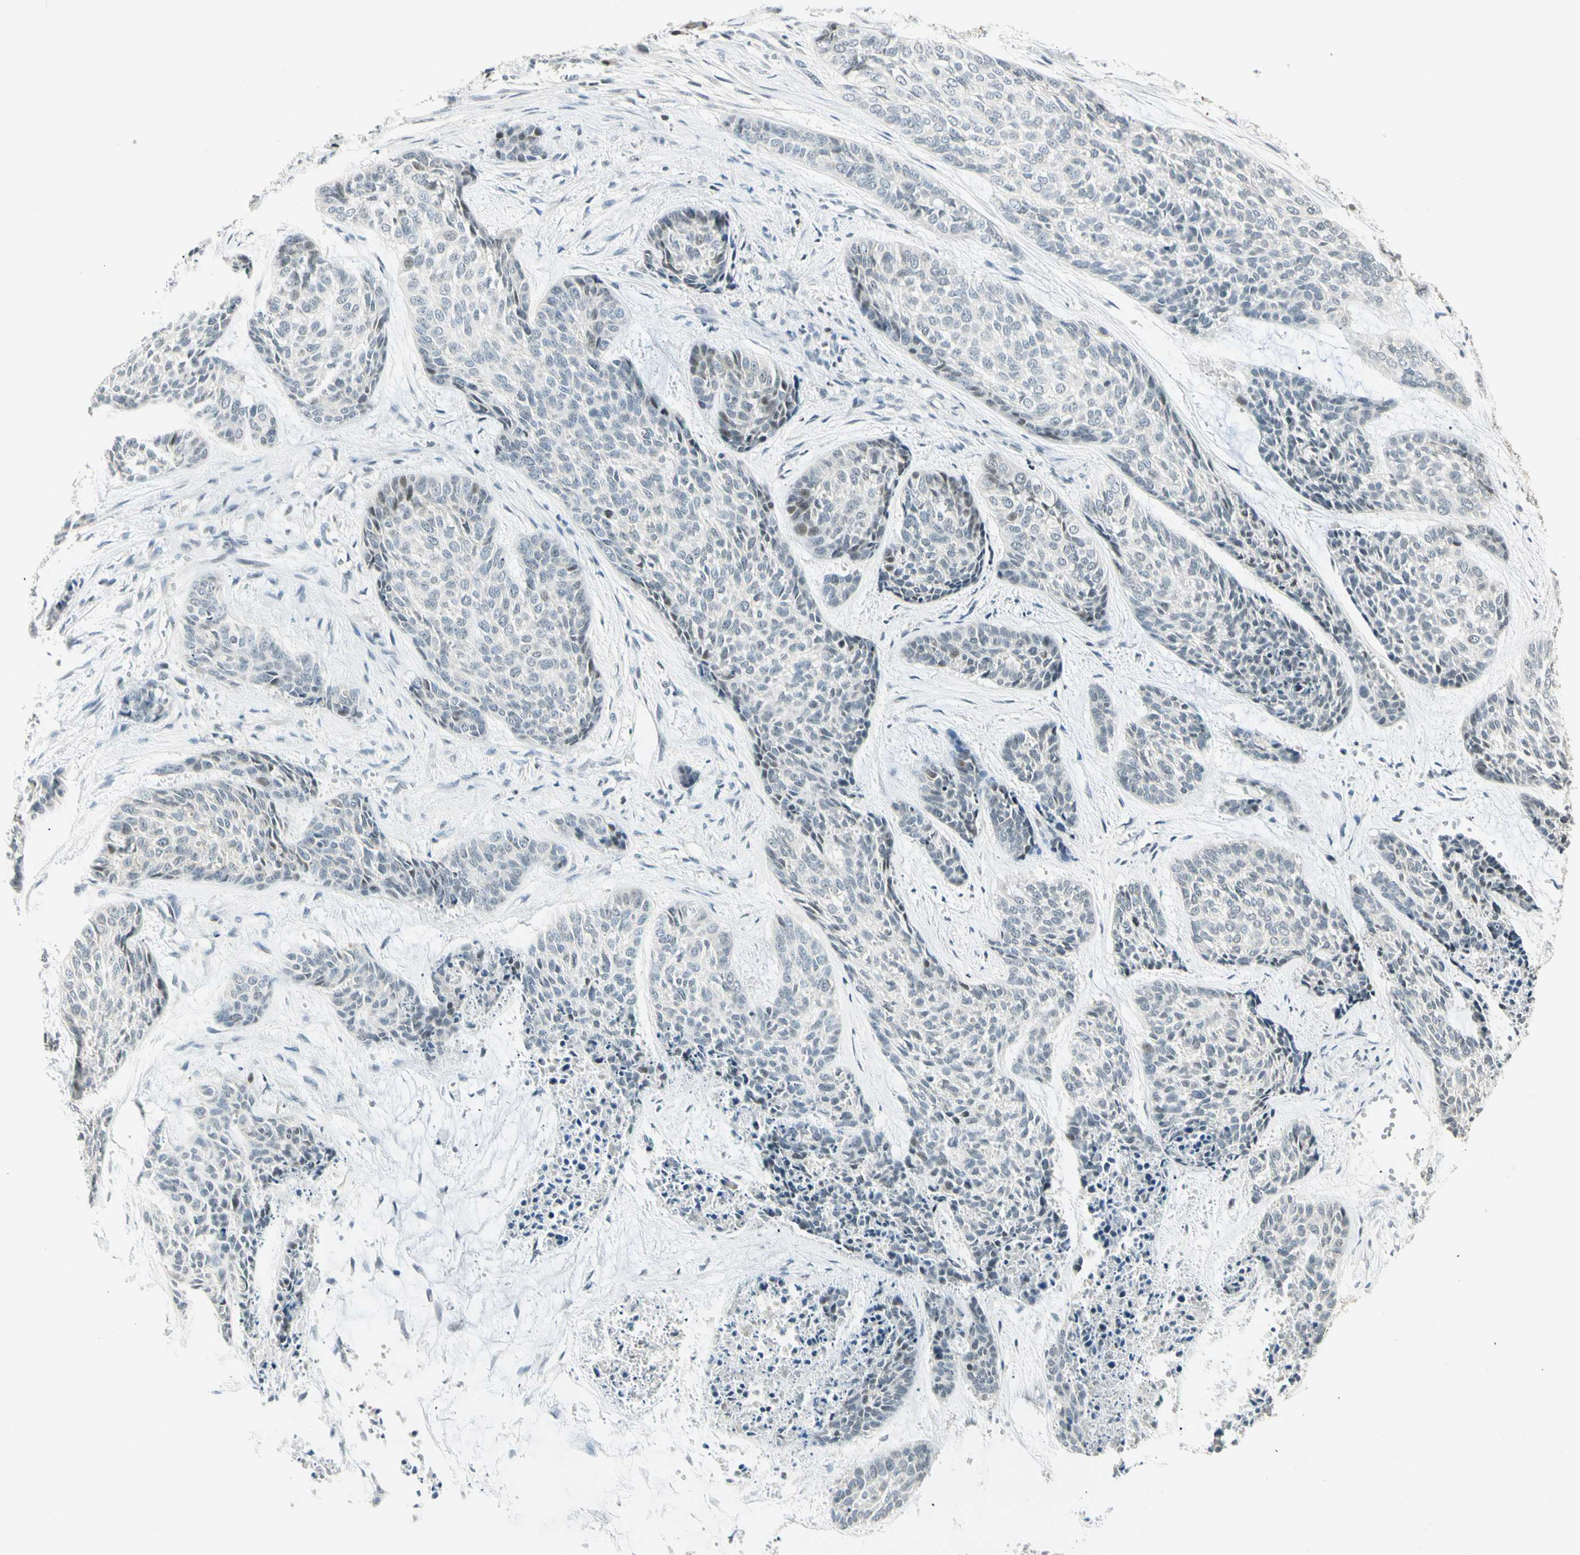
{"staining": {"intensity": "weak", "quantity": "<25%", "location": "nuclear"}, "tissue": "skin cancer", "cell_type": "Tumor cells", "image_type": "cancer", "snomed": [{"axis": "morphology", "description": "Basal cell carcinoma"}, {"axis": "topography", "description": "Skin"}], "caption": "Tumor cells show no significant protein positivity in skin basal cell carcinoma.", "gene": "SMAD3", "patient": {"sex": "female", "age": 64}}